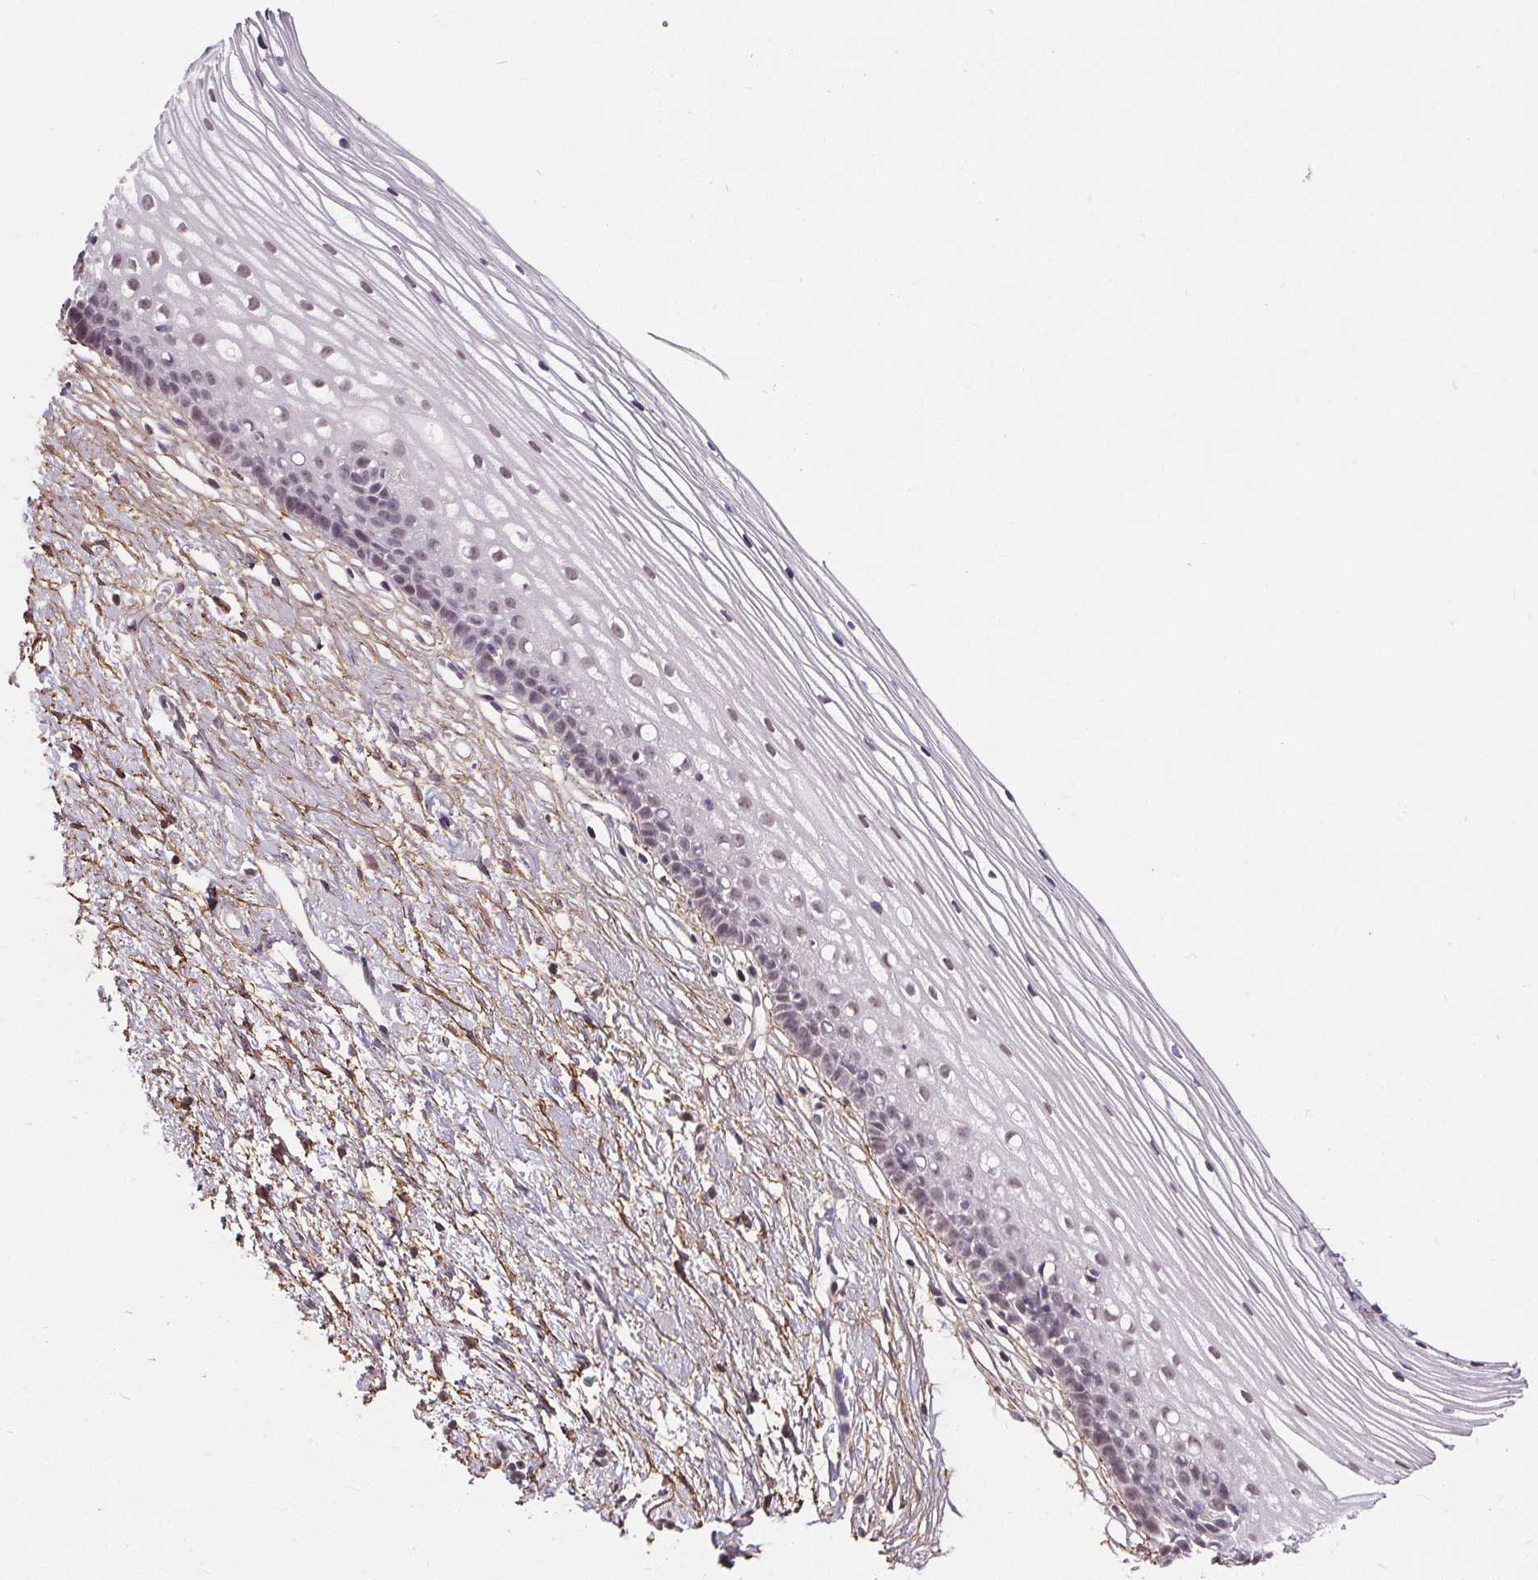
{"staining": {"intensity": "negative", "quantity": "none", "location": "none"}, "tissue": "cervix", "cell_type": "Glandular cells", "image_type": "normal", "snomed": [{"axis": "morphology", "description": "Normal tissue, NOS"}, {"axis": "topography", "description": "Cervix"}], "caption": "Micrograph shows no significant protein staining in glandular cells of normal cervix.", "gene": "KIAA0232", "patient": {"sex": "female", "age": 40}}